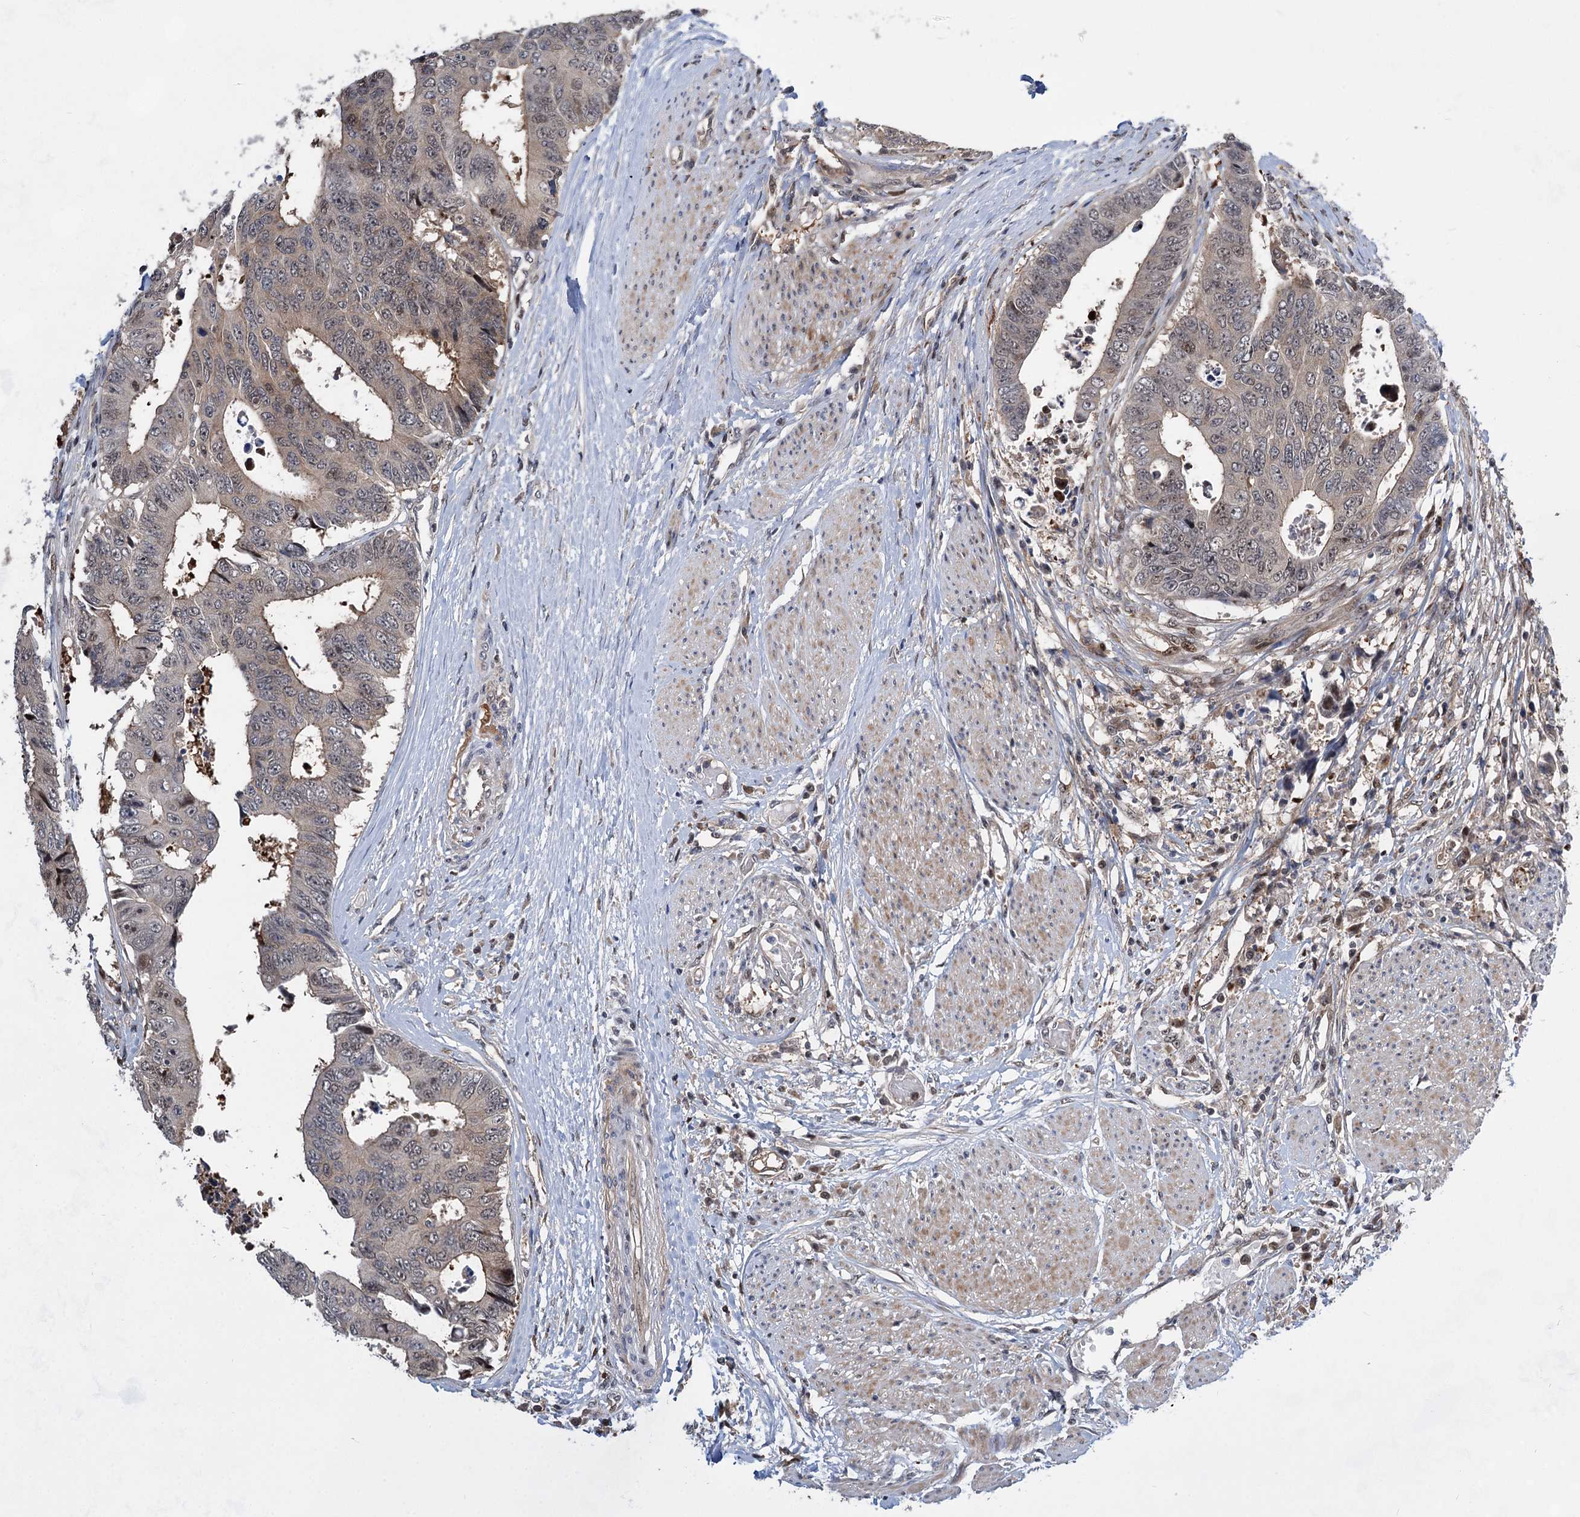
{"staining": {"intensity": "weak", "quantity": "<25%", "location": "nuclear"}, "tissue": "colorectal cancer", "cell_type": "Tumor cells", "image_type": "cancer", "snomed": [{"axis": "morphology", "description": "Adenocarcinoma, NOS"}, {"axis": "topography", "description": "Rectum"}], "caption": "This is an immunohistochemistry histopathology image of human colorectal cancer. There is no positivity in tumor cells.", "gene": "GPBP1", "patient": {"sex": "male", "age": 84}}